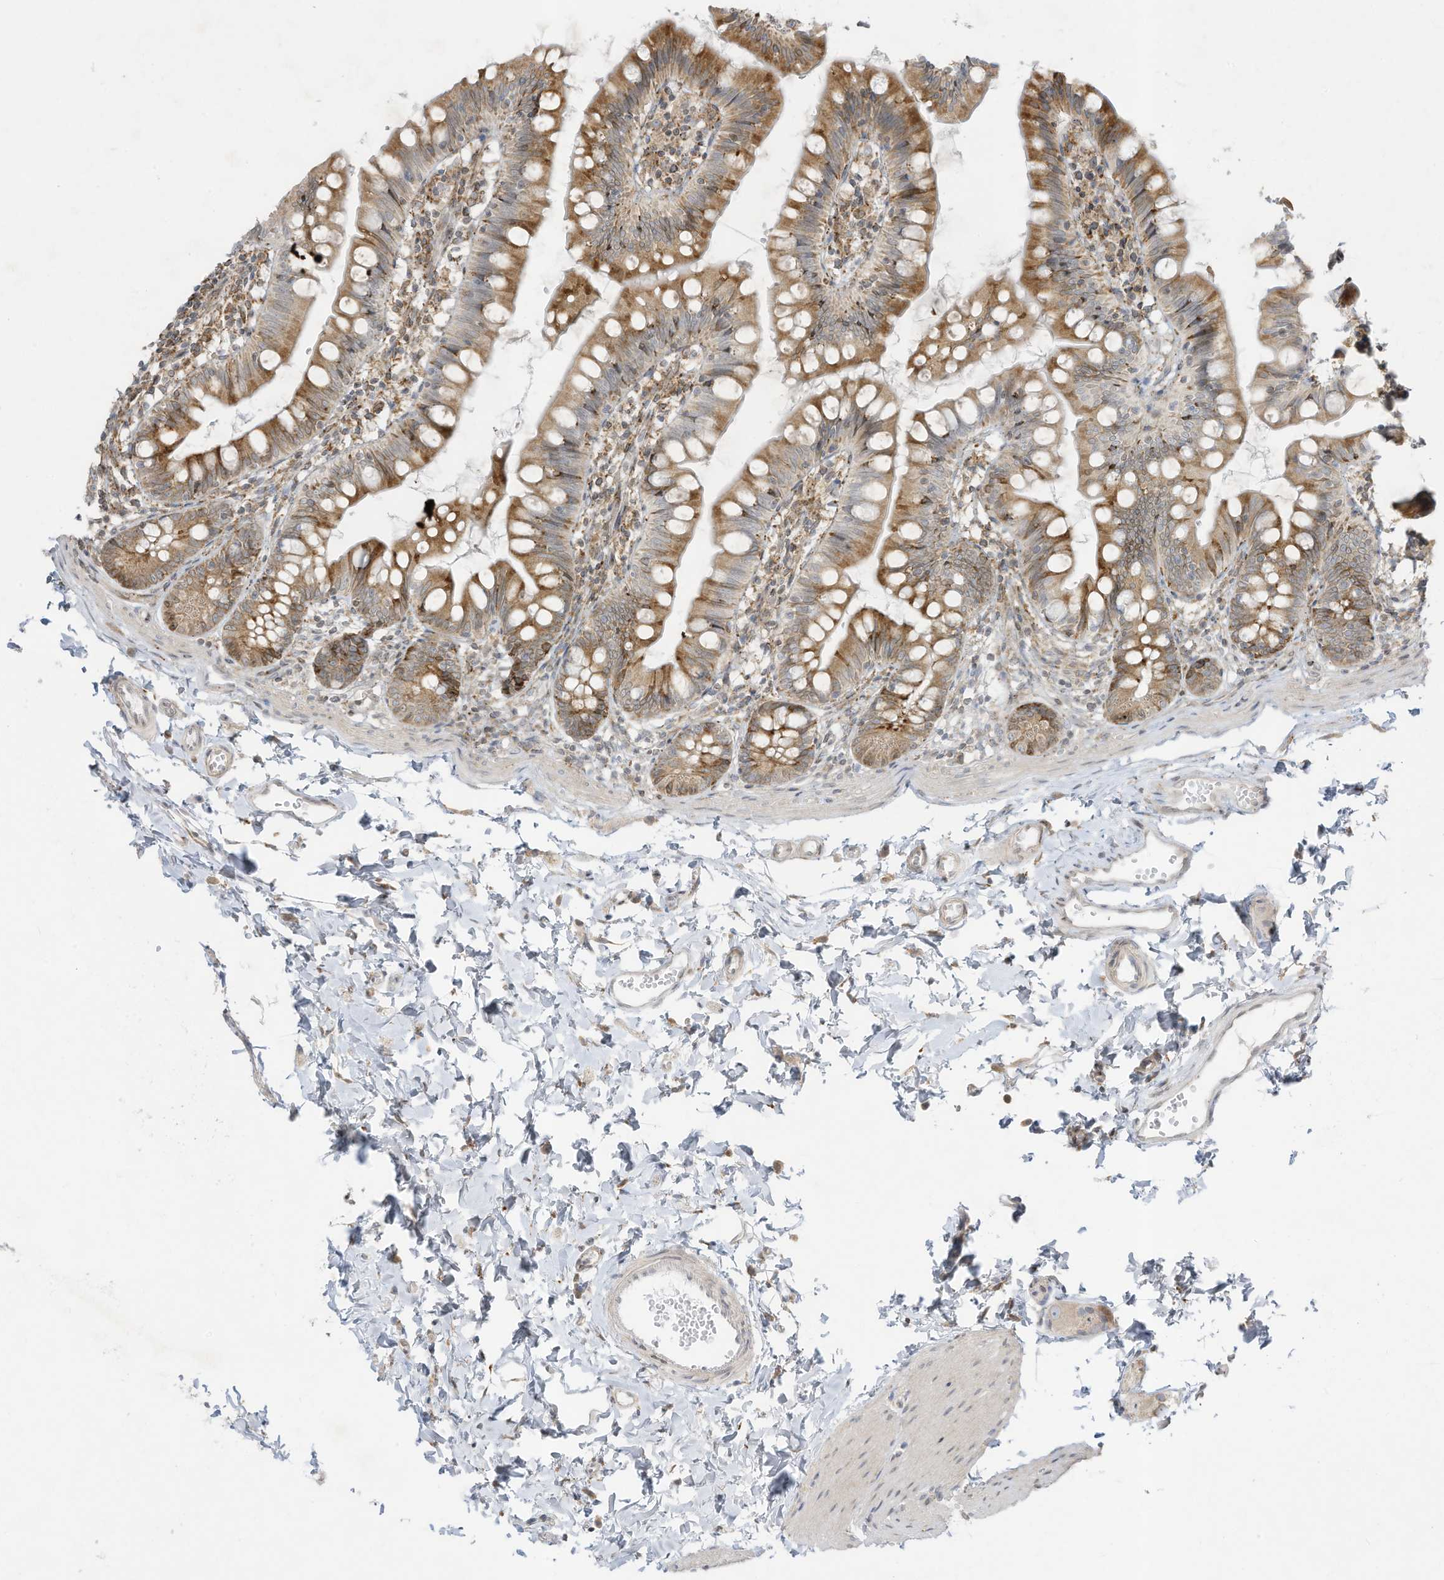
{"staining": {"intensity": "moderate", "quantity": ">75%", "location": "cytoplasmic/membranous"}, "tissue": "small intestine", "cell_type": "Glandular cells", "image_type": "normal", "snomed": [{"axis": "morphology", "description": "Normal tissue, NOS"}, {"axis": "topography", "description": "Small intestine"}], "caption": "Brown immunohistochemical staining in benign small intestine reveals moderate cytoplasmic/membranous expression in about >75% of glandular cells.", "gene": "PTK6", "patient": {"sex": "male", "age": 7}}